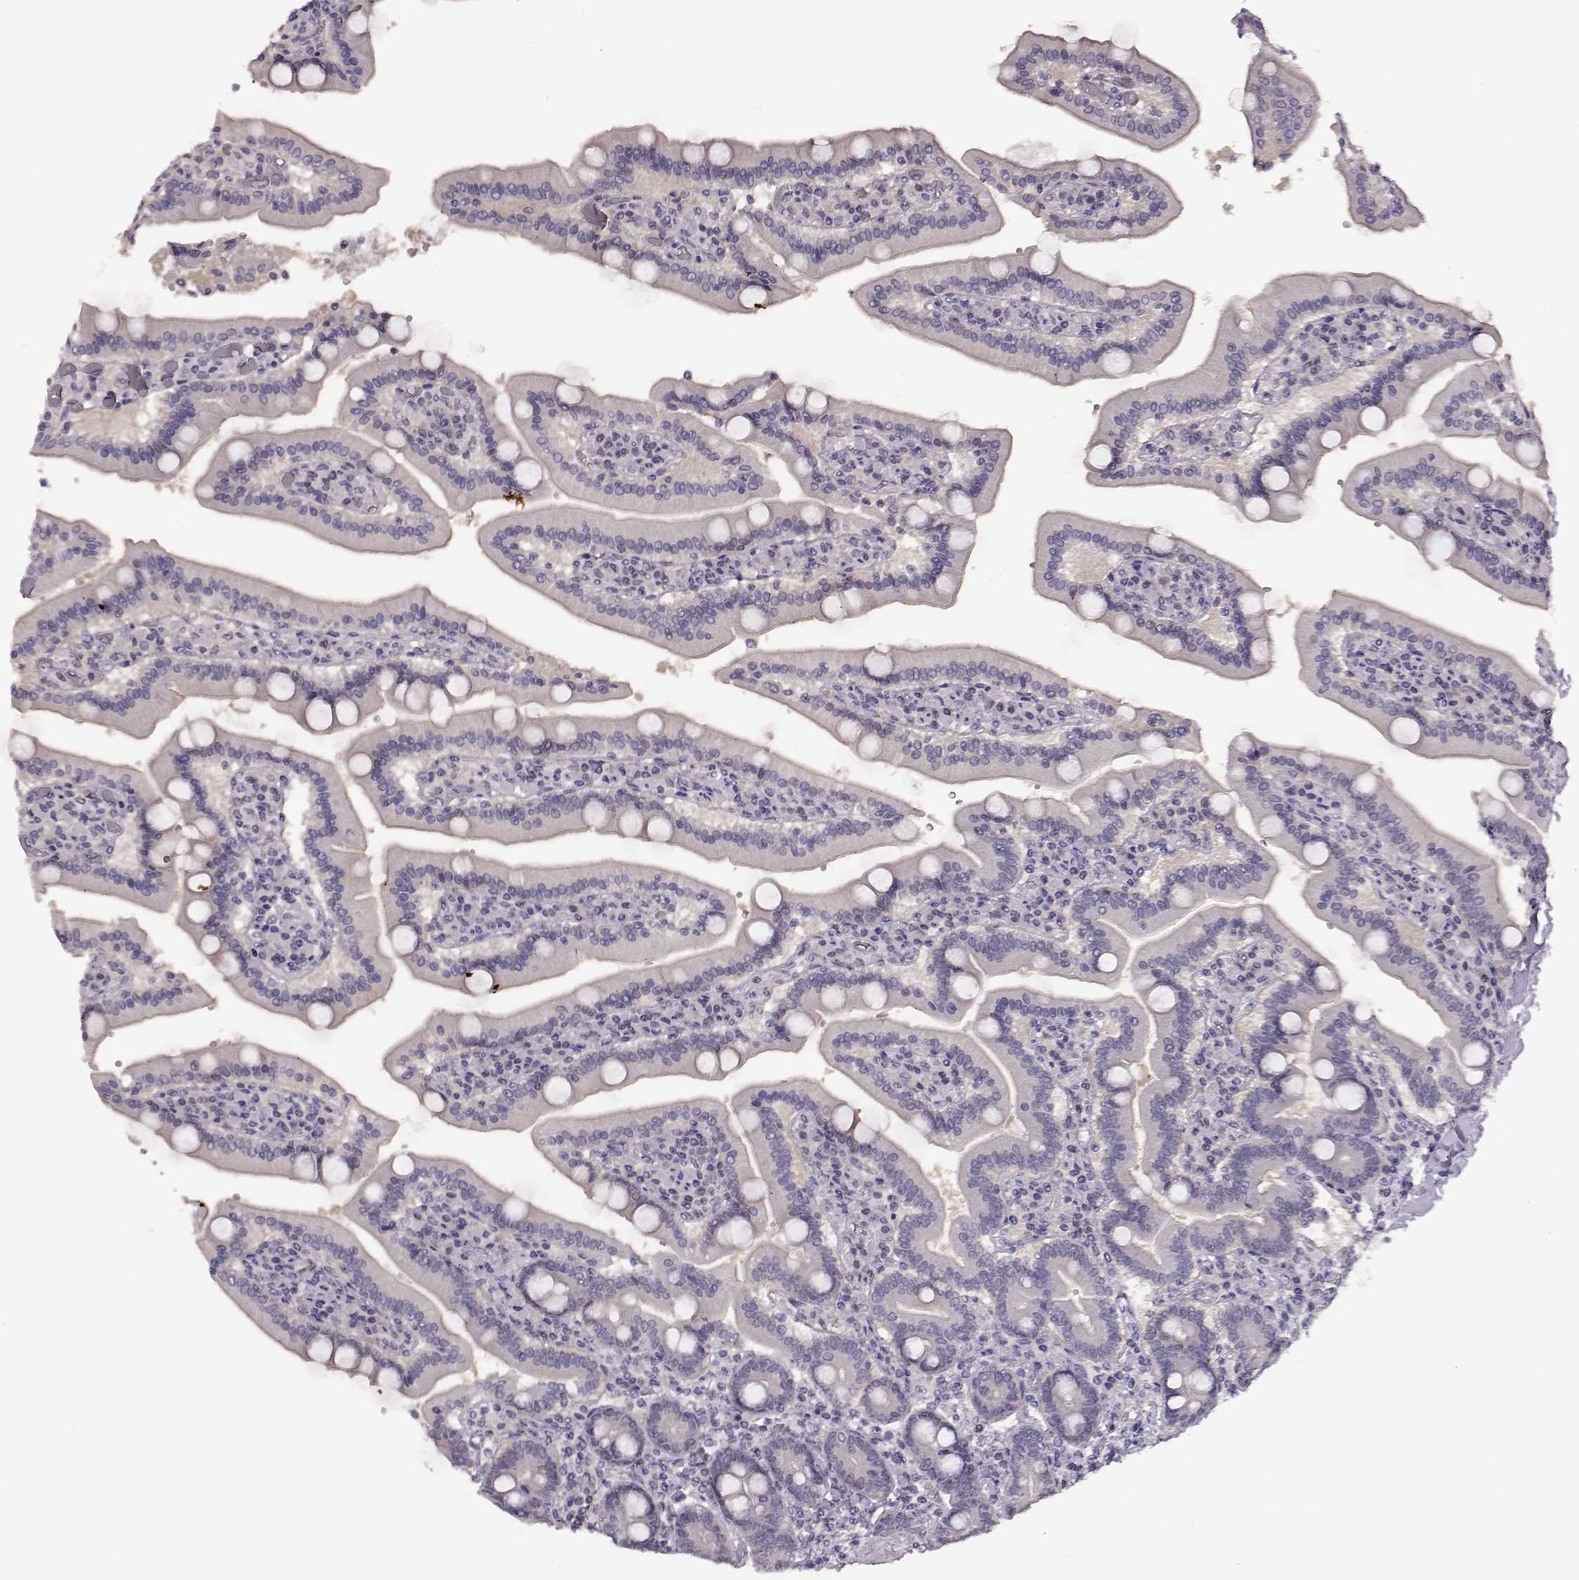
{"staining": {"intensity": "weak", "quantity": "<25%", "location": "cytoplasmic/membranous"}, "tissue": "duodenum", "cell_type": "Glandular cells", "image_type": "normal", "snomed": [{"axis": "morphology", "description": "Normal tissue, NOS"}, {"axis": "topography", "description": "Duodenum"}], "caption": "Unremarkable duodenum was stained to show a protein in brown. There is no significant staining in glandular cells. (DAB (3,3'-diaminobenzidine) immunohistochemistry visualized using brightfield microscopy, high magnification).", "gene": "C10orf62", "patient": {"sex": "female", "age": 62}}